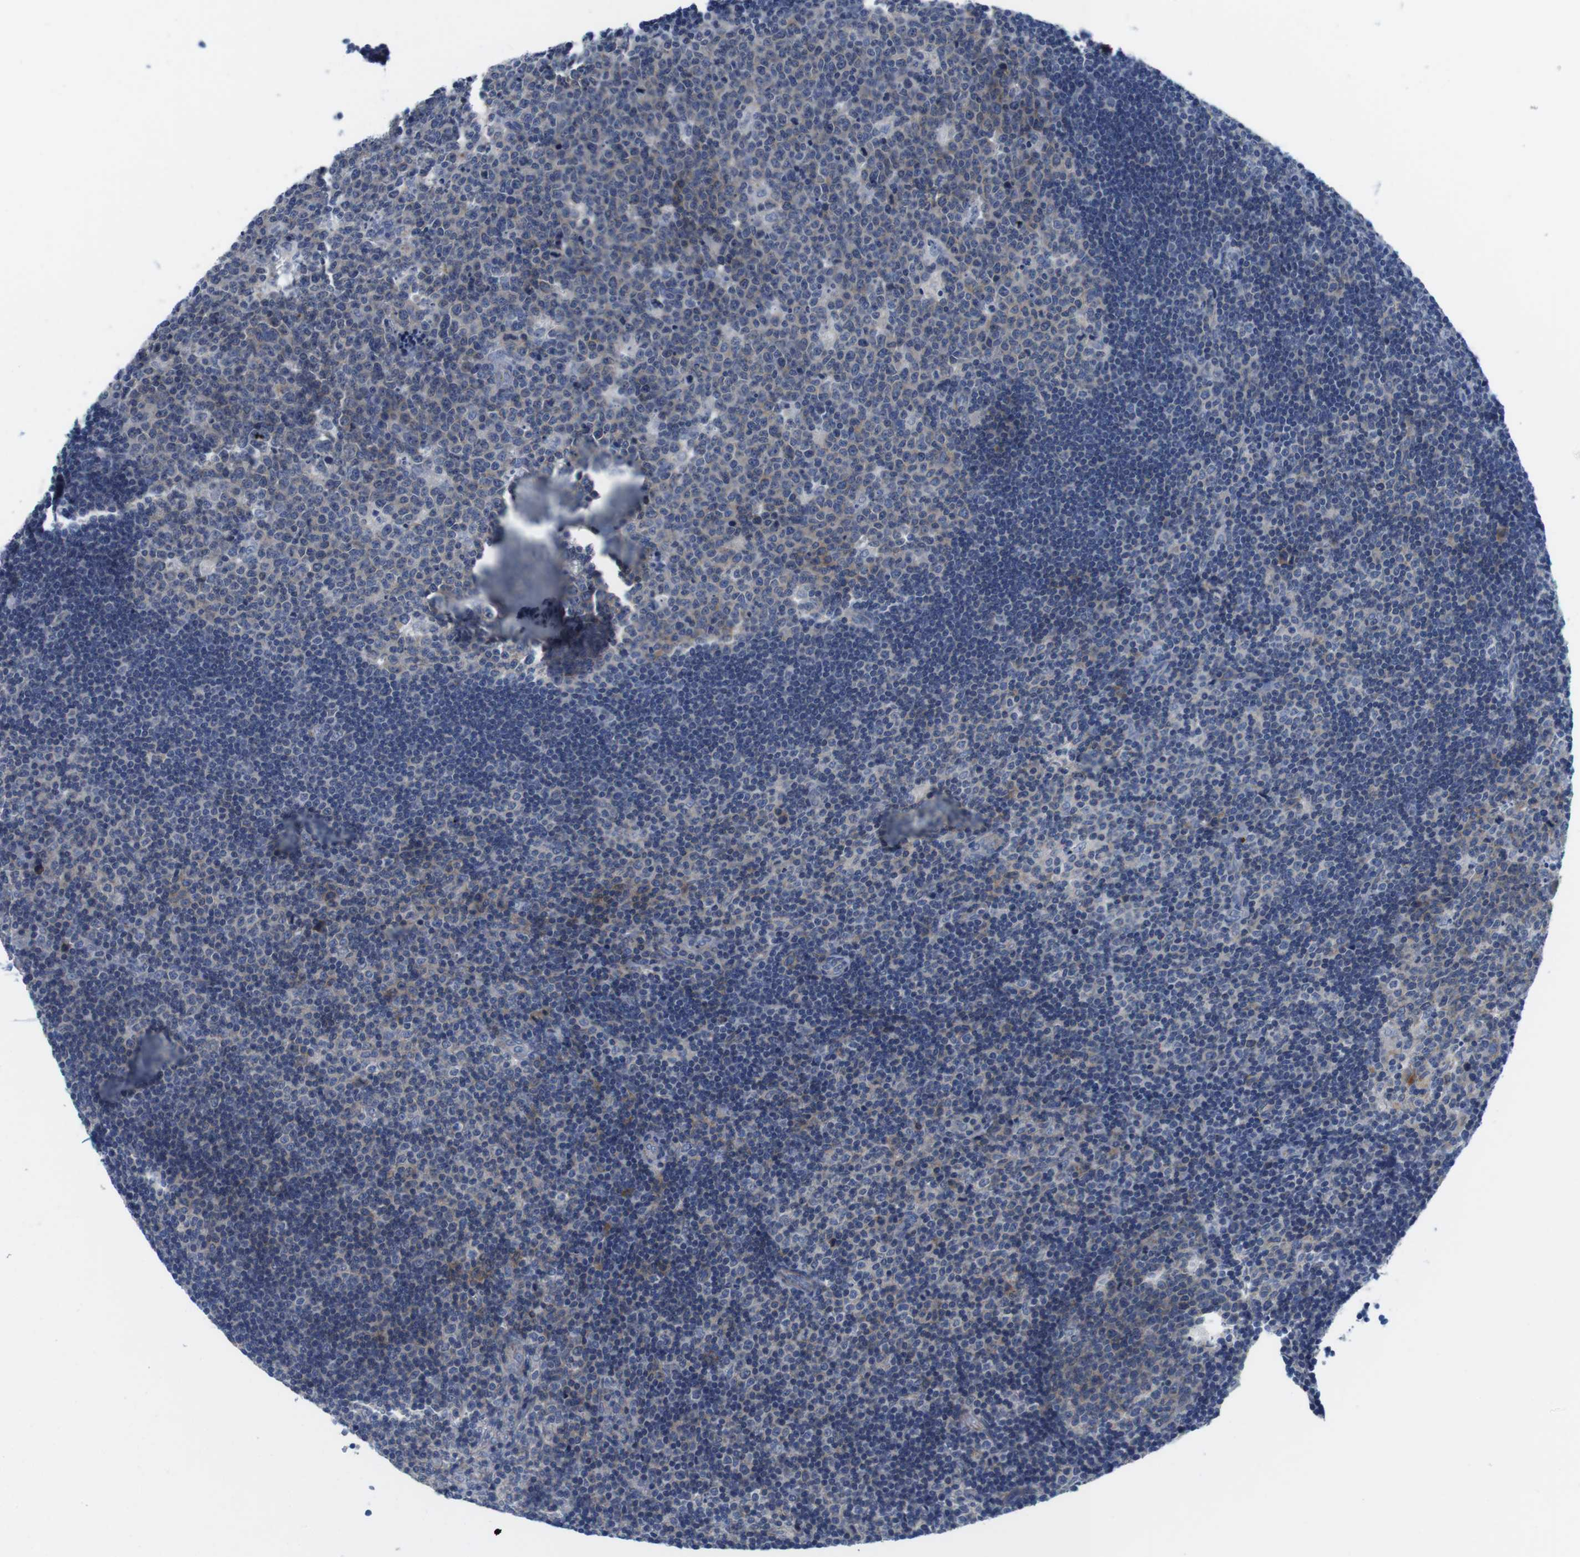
{"staining": {"intensity": "weak", "quantity": "<25%", "location": "cytoplasmic/membranous"}, "tissue": "lymph node", "cell_type": "Germinal center cells", "image_type": "normal", "snomed": [{"axis": "morphology", "description": "Normal tissue, NOS"}, {"axis": "topography", "description": "Lymph node"}, {"axis": "topography", "description": "Salivary gland"}], "caption": "There is no significant staining in germinal center cells of lymph node. (DAB immunohistochemistry (IHC) visualized using brightfield microscopy, high magnification).", "gene": "SCRIB", "patient": {"sex": "male", "age": 8}}